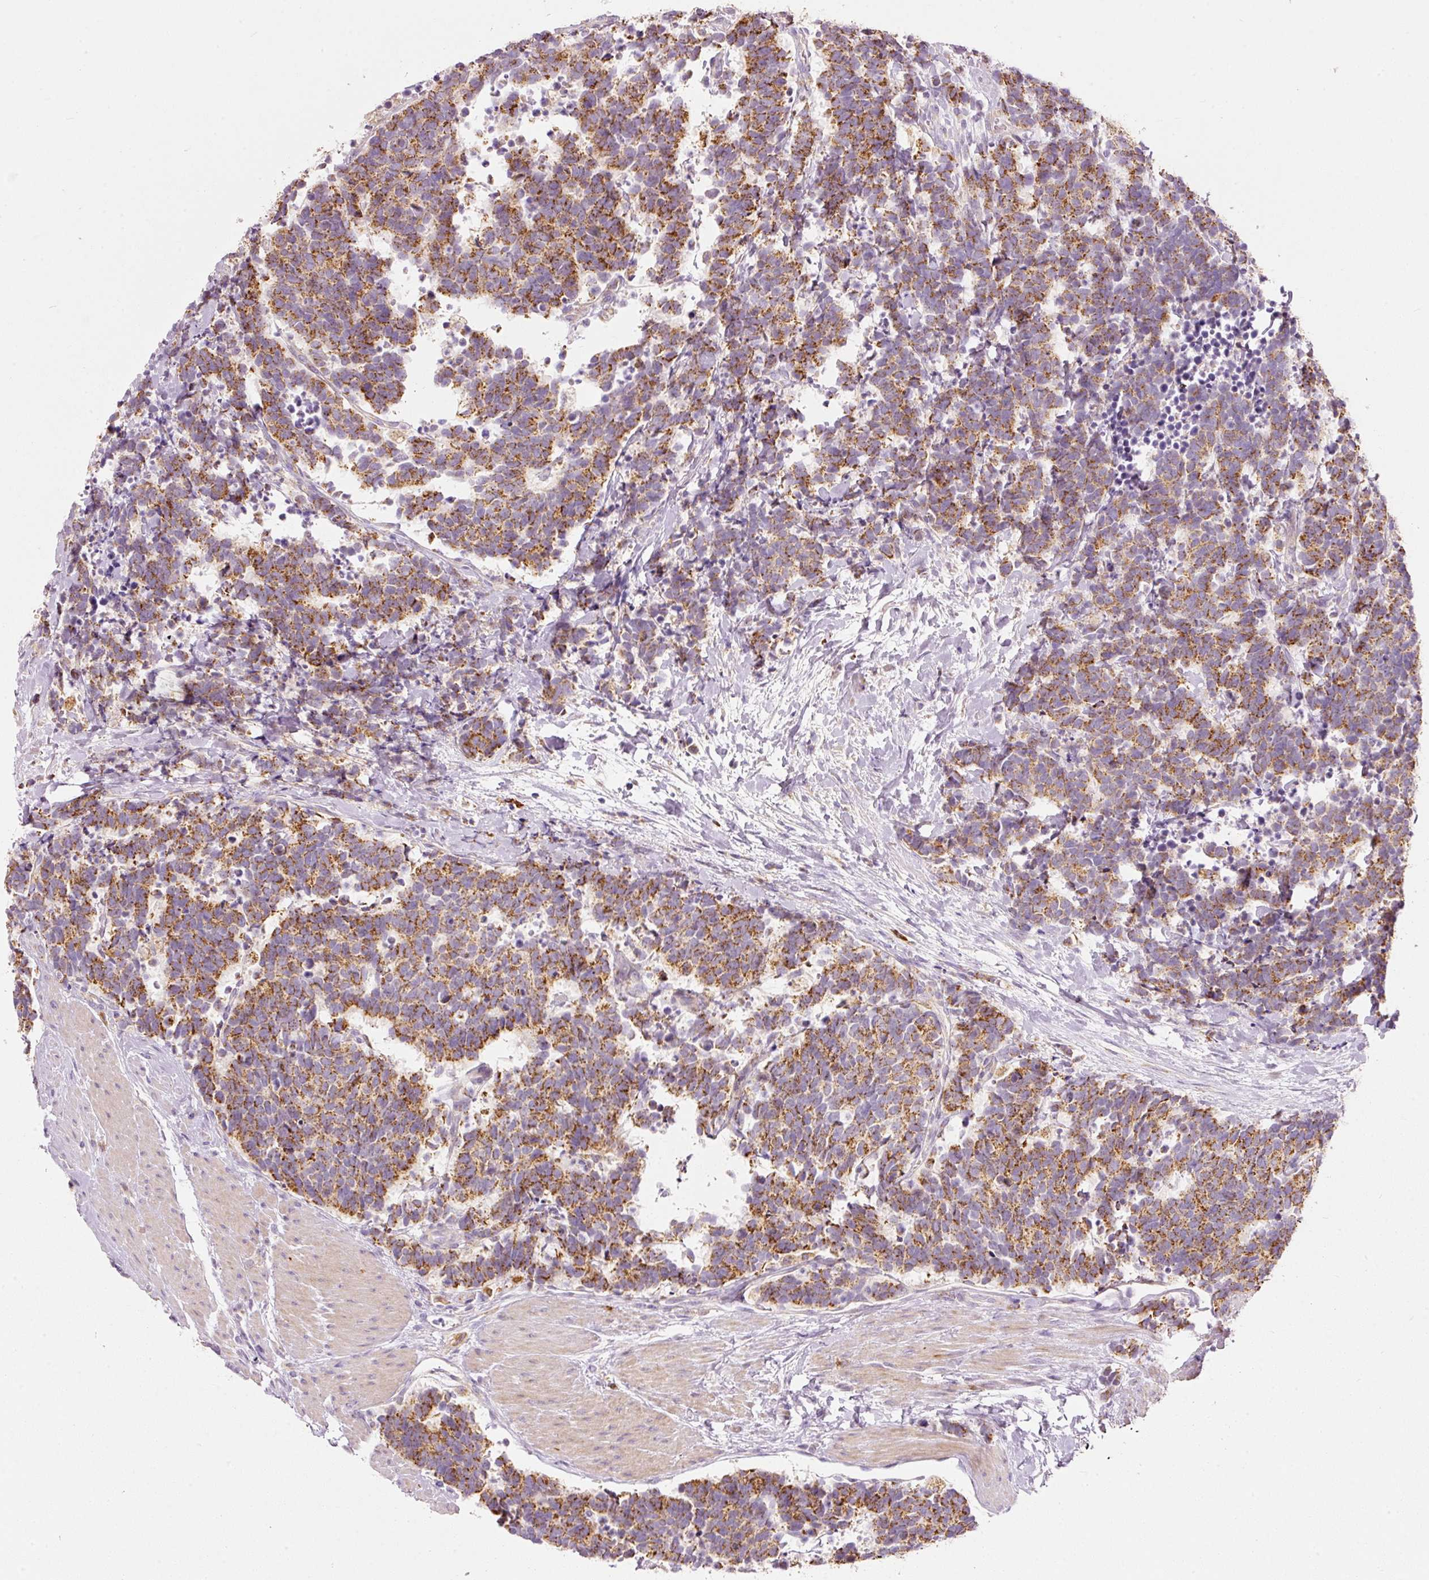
{"staining": {"intensity": "strong", "quantity": ">75%", "location": "cytoplasmic/membranous"}, "tissue": "carcinoid", "cell_type": "Tumor cells", "image_type": "cancer", "snomed": [{"axis": "morphology", "description": "Carcinoma, NOS"}, {"axis": "morphology", "description": "Carcinoid, malignant, NOS"}, {"axis": "topography", "description": "Prostate"}], "caption": "Immunohistochemical staining of human carcinoma exhibits strong cytoplasmic/membranous protein staining in about >75% of tumor cells.", "gene": "MTHFD2", "patient": {"sex": "male", "age": 57}}